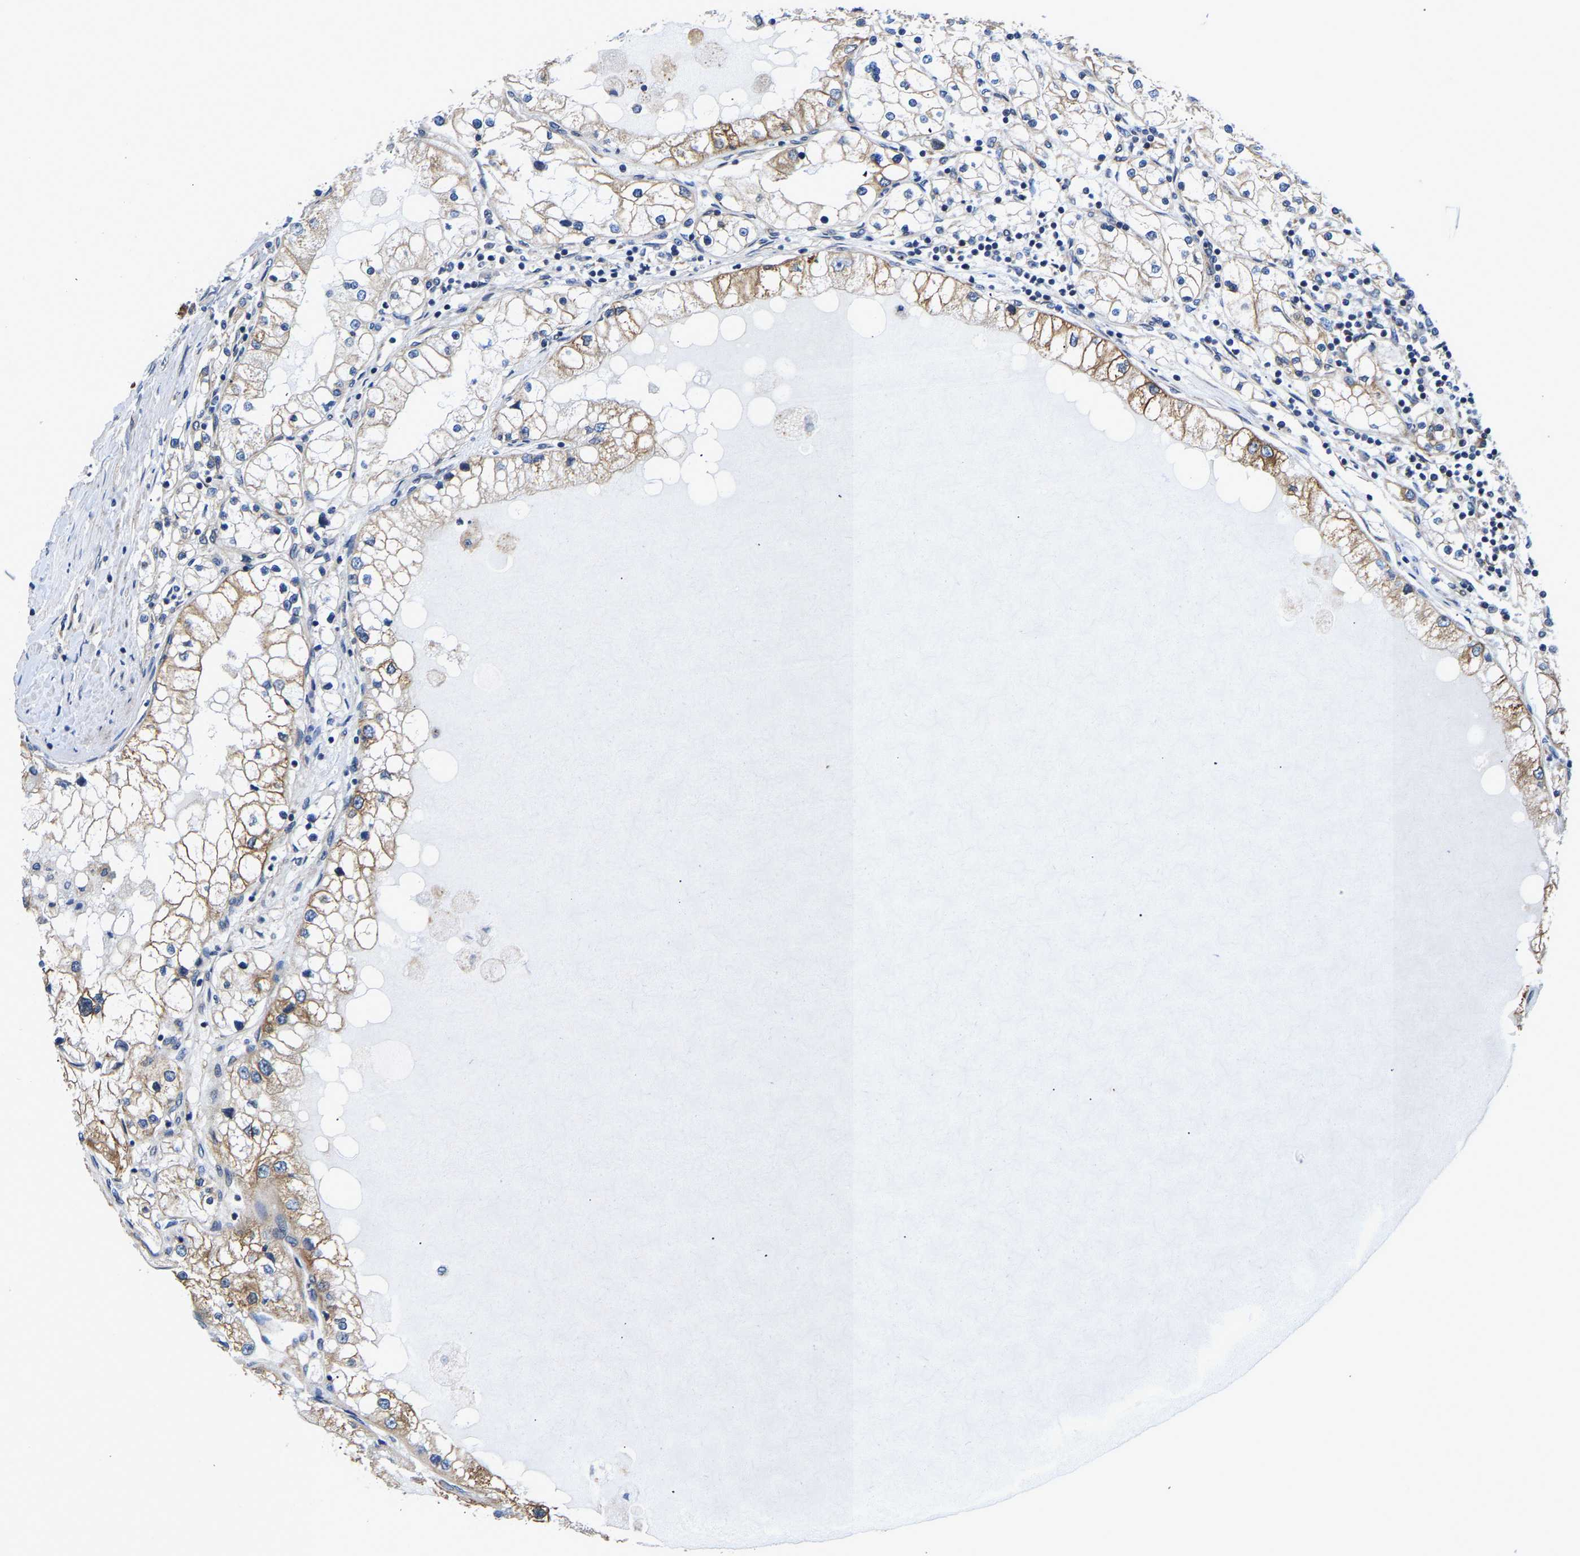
{"staining": {"intensity": "moderate", "quantity": ">75%", "location": "cytoplasmic/membranous"}, "tissue": "renal cancer", "cell_type": "Tumor cells", "image_type": "cancer", "snomed": [{"axis": "morphology", "description": "Adenocarcinoma, NOS"}, {"axis": "topography", "description": "Kidney"}], "caption": "The histopathology image reveals a brown stain indicating the presence of a protein in the cytoplasmic/membranous of tumor cells in renal cancer.", "gene": "ARL6IP5", "patient": {"sex": "male", "age": 68}}